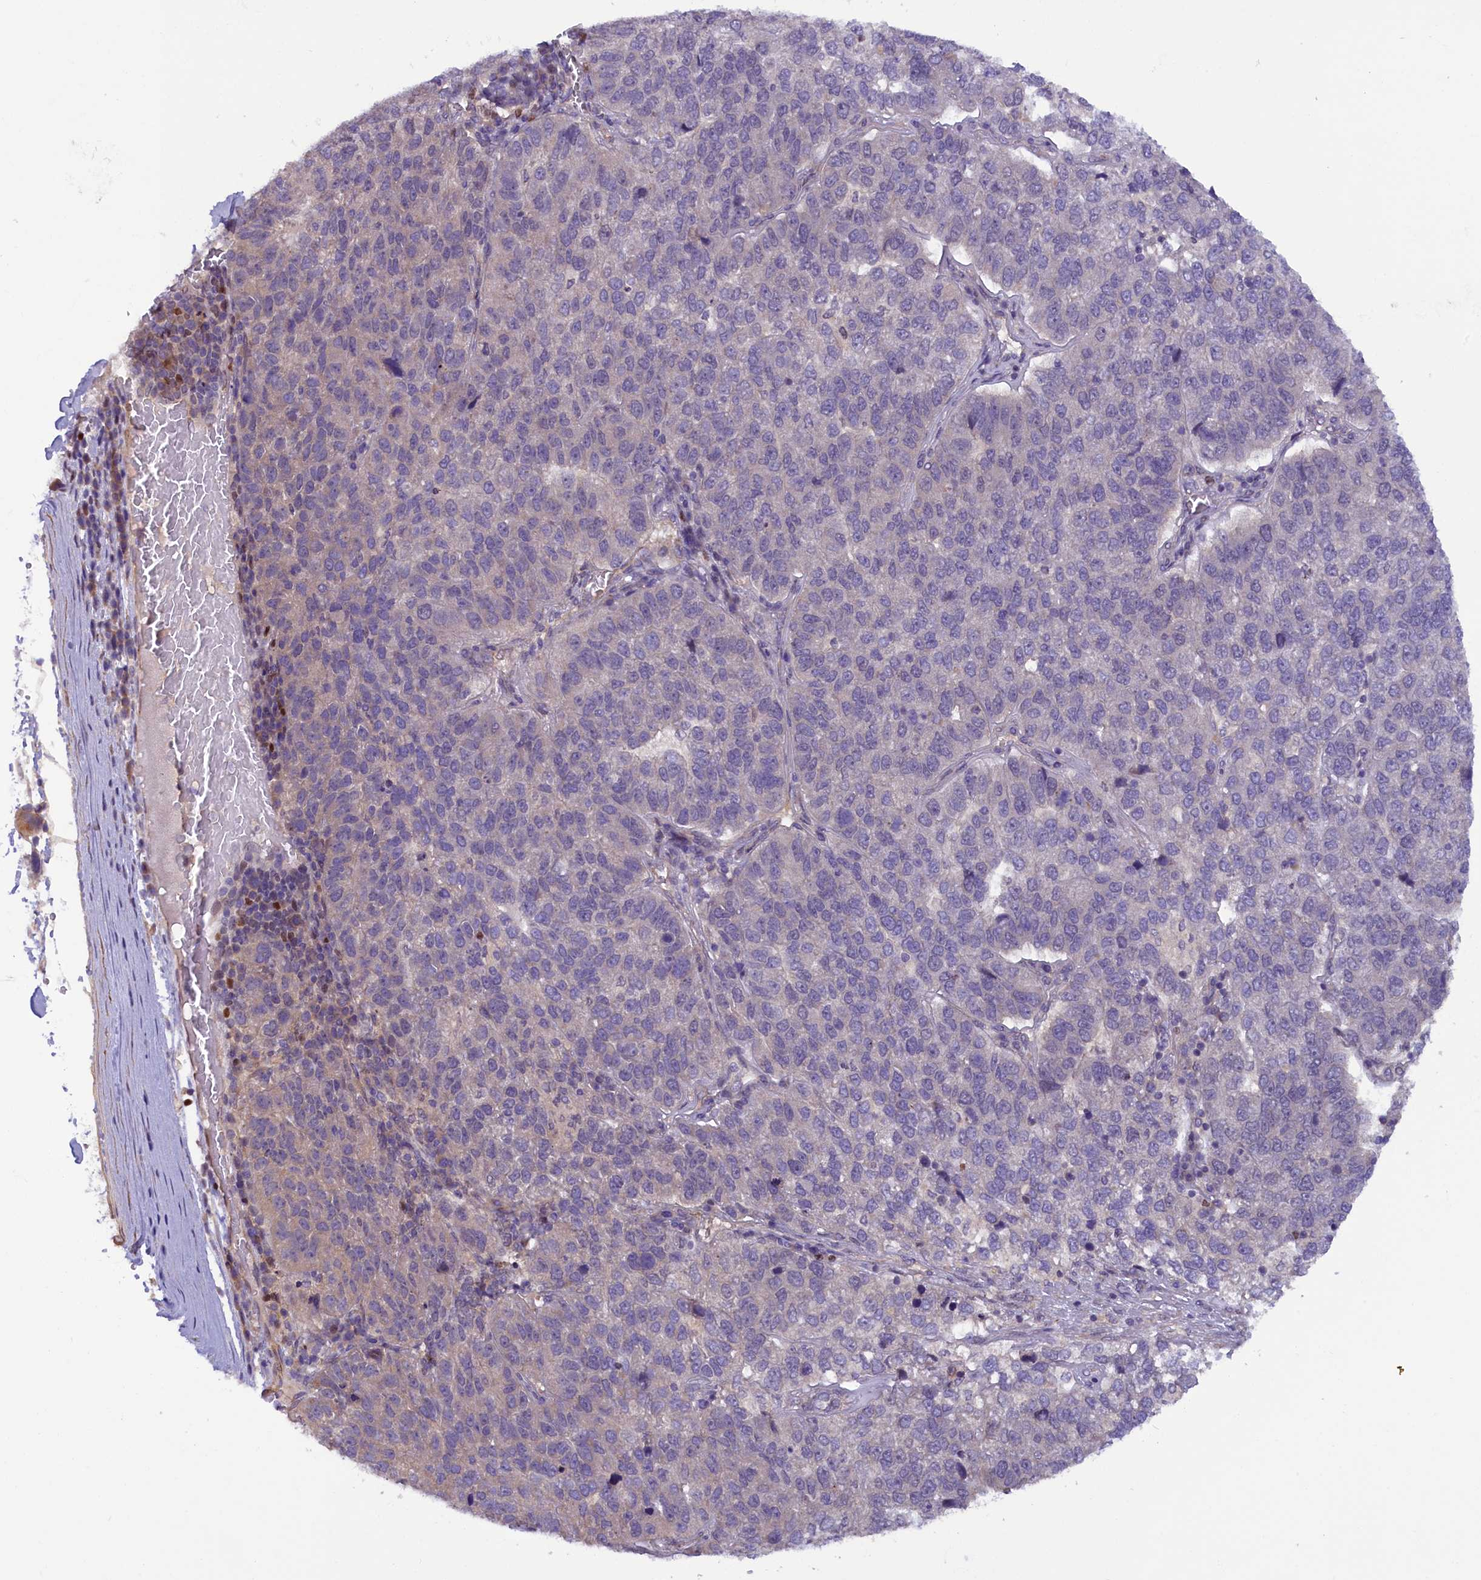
{"staining": {"intensity": "negative", "quantity": "none", "location": "none"}, "tissue": "pancreatic cancer", "cell_type": "Tumor cells", "image_type": "cancer", "snomed": [{"axis": "morphology", "description": "Adenocarcinoma, NOS"}, {"axis": "topography", "description": "Pancreas"}], "caption": "Image shows no protein expression in tumor cells of pancreatic adenocarcinoma tissue.", "gene": "CCDC9B", "patient": {"sex": "female", "age": 61}}